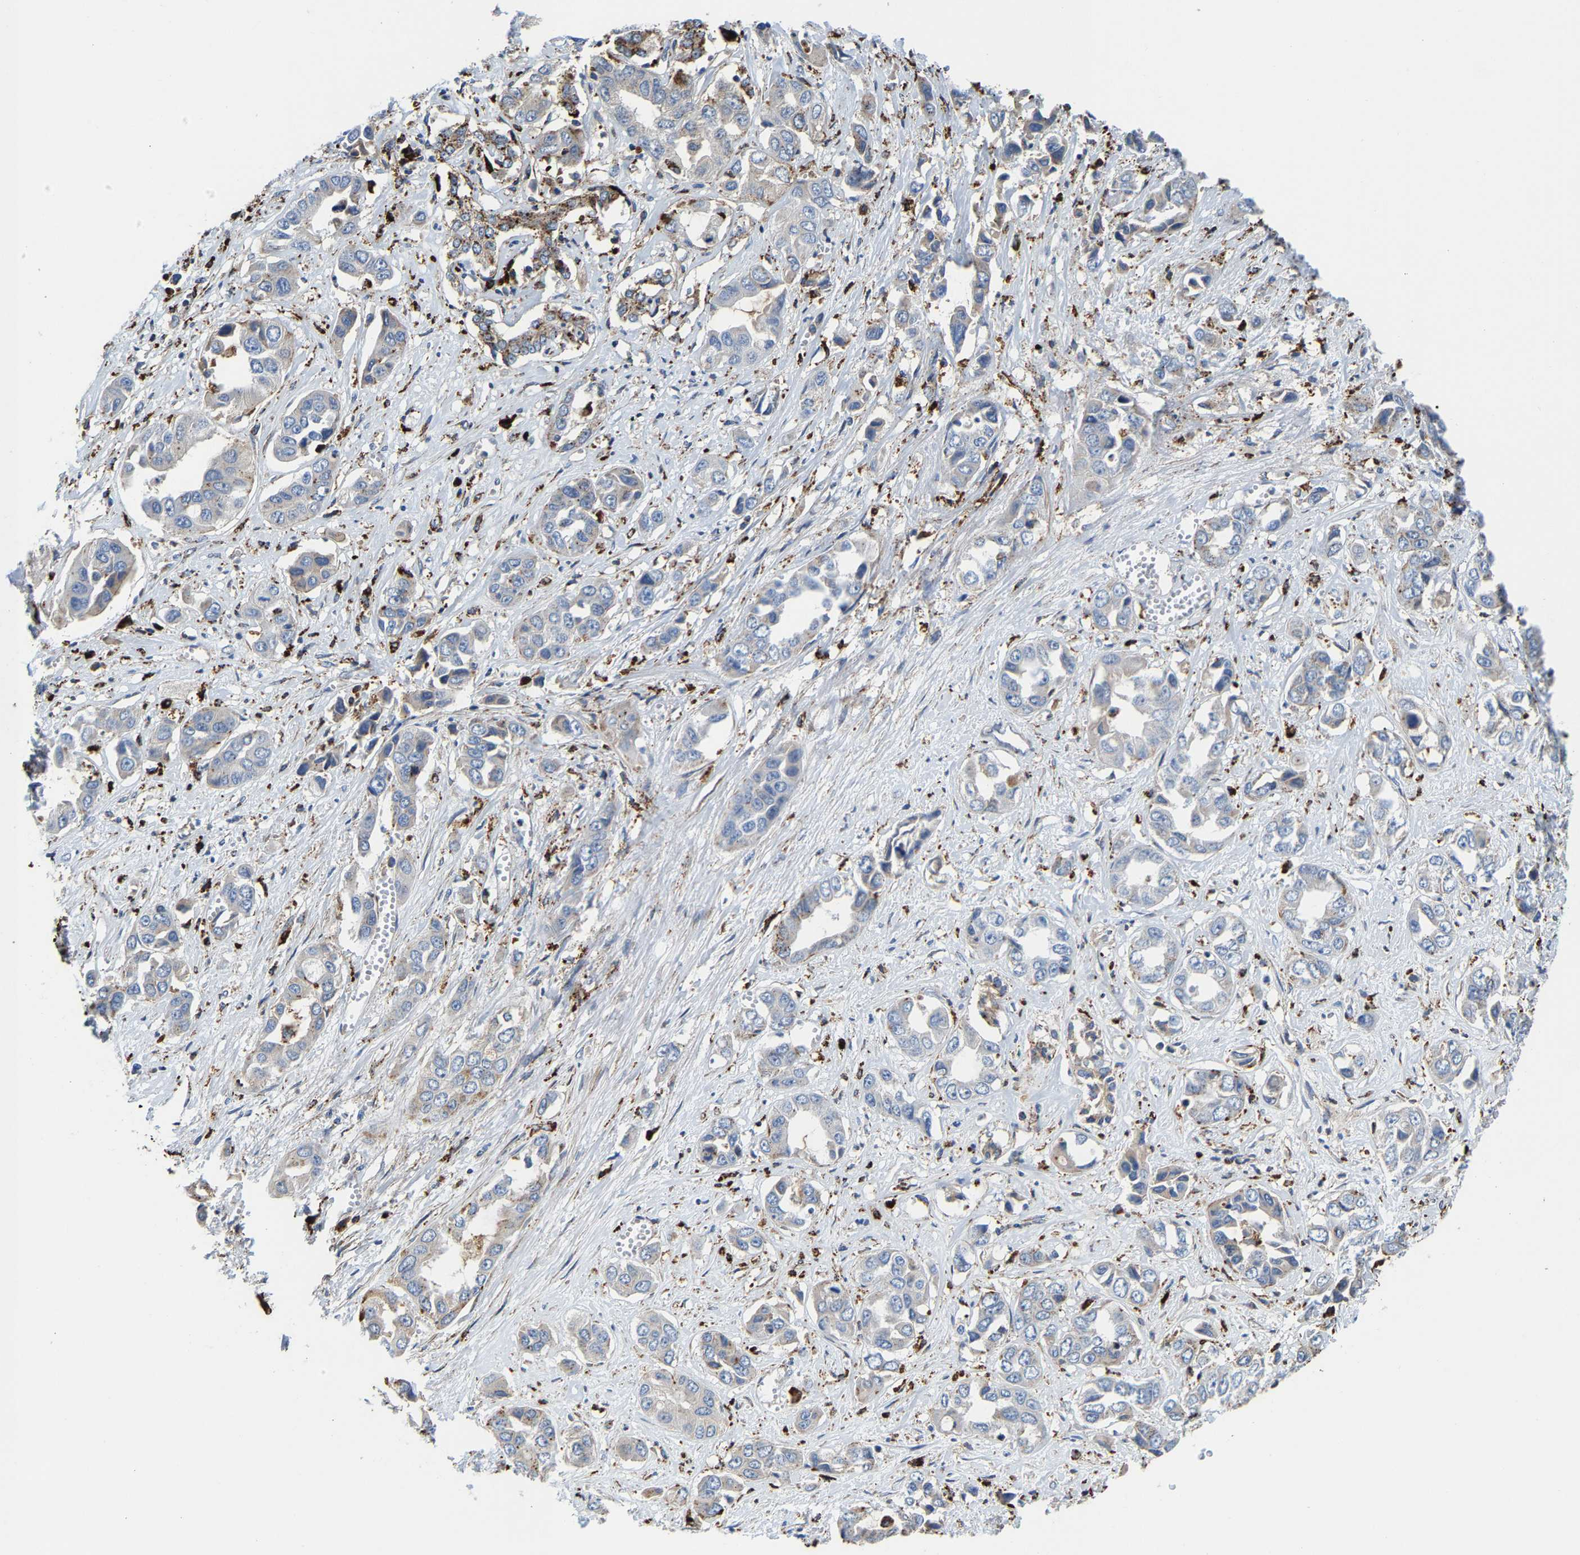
{"staining": {"intensity": "negative", "quantity": "none", "location": "none"}, "tissue": "liver cancer", "cell_type": "Tumor cells", "image_type": "cancer", "snomed": [{"axis": "morphology", "description": "Cholangiocarcinoma"}, {"axis": "topography", "description": "Liver"}], "caption": "Immunohistochemistry (IHC) micrograph of neoplastic tissue: human liver cancer (cholangiocarcinoma) stained with DAB demonstrates no significant protein positivity in tumor cells.", "gene": "DPP7", "patient": {"sex": "female", "age": 52}}